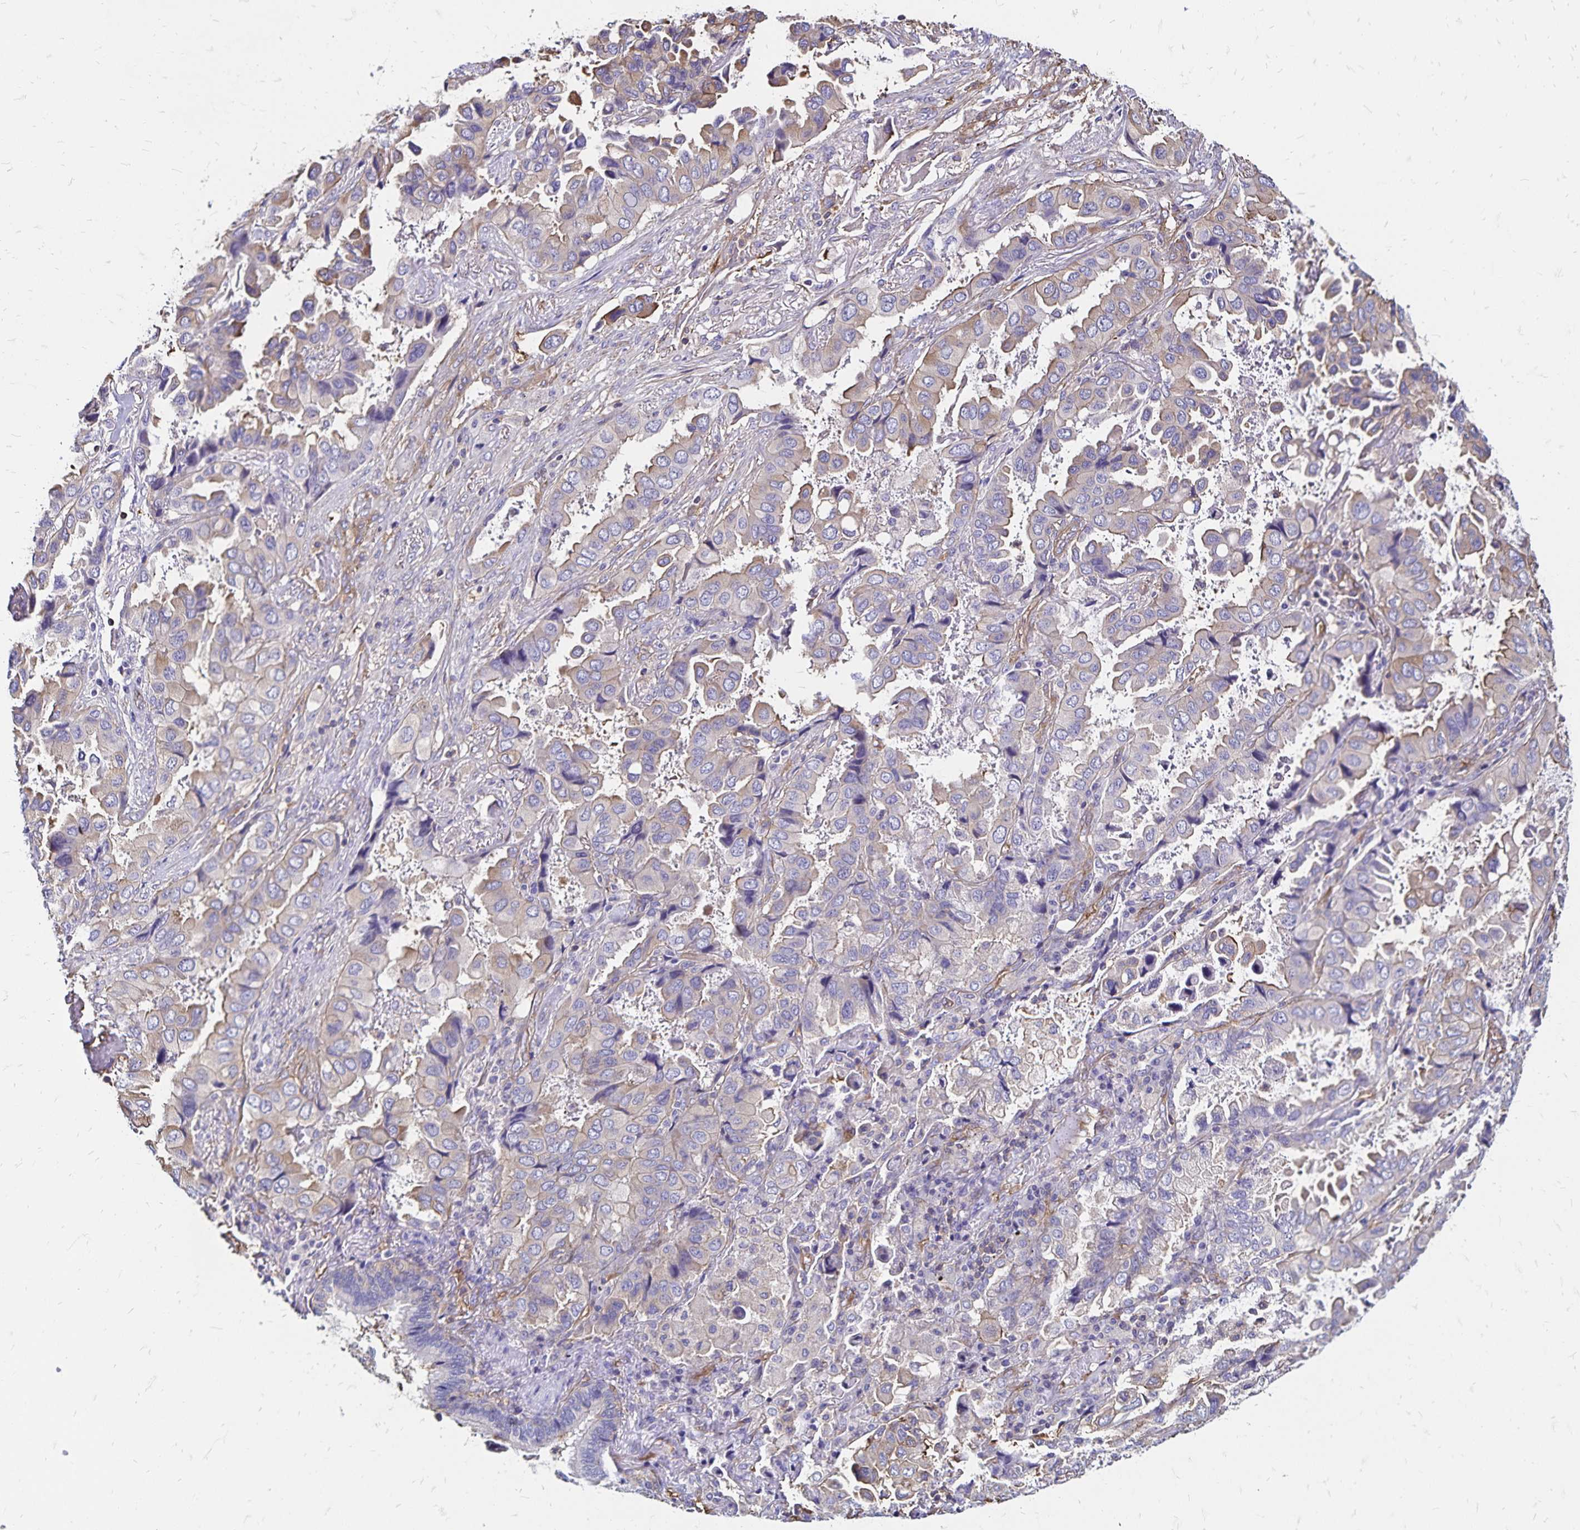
{"staining": {"intensity": "negative", "quantity": "none", "location": "none"}, "tissue": "lung cancer", "cell_type": "Tumor cells", "image_type": "cancer", "snomed": [{"axis": "morphology", "description": "Aneuploidy"}, {"axis": "morphology", "description": "Adenocarcinoma, NOS"}, {"axis": "morphology", "description": "Adenocarcinoma, metastatic, NOS"}, {"axis": "topography", "description": "Lymph node"}, {"axis": "topography", "description": "Lung"}], "caption": "Tumor cells are negative for protein expression in human lung cancer (metastatic adenocarcinoma).", "gene": "RPRML", "patient": {"sex": "female", "age": 48}}